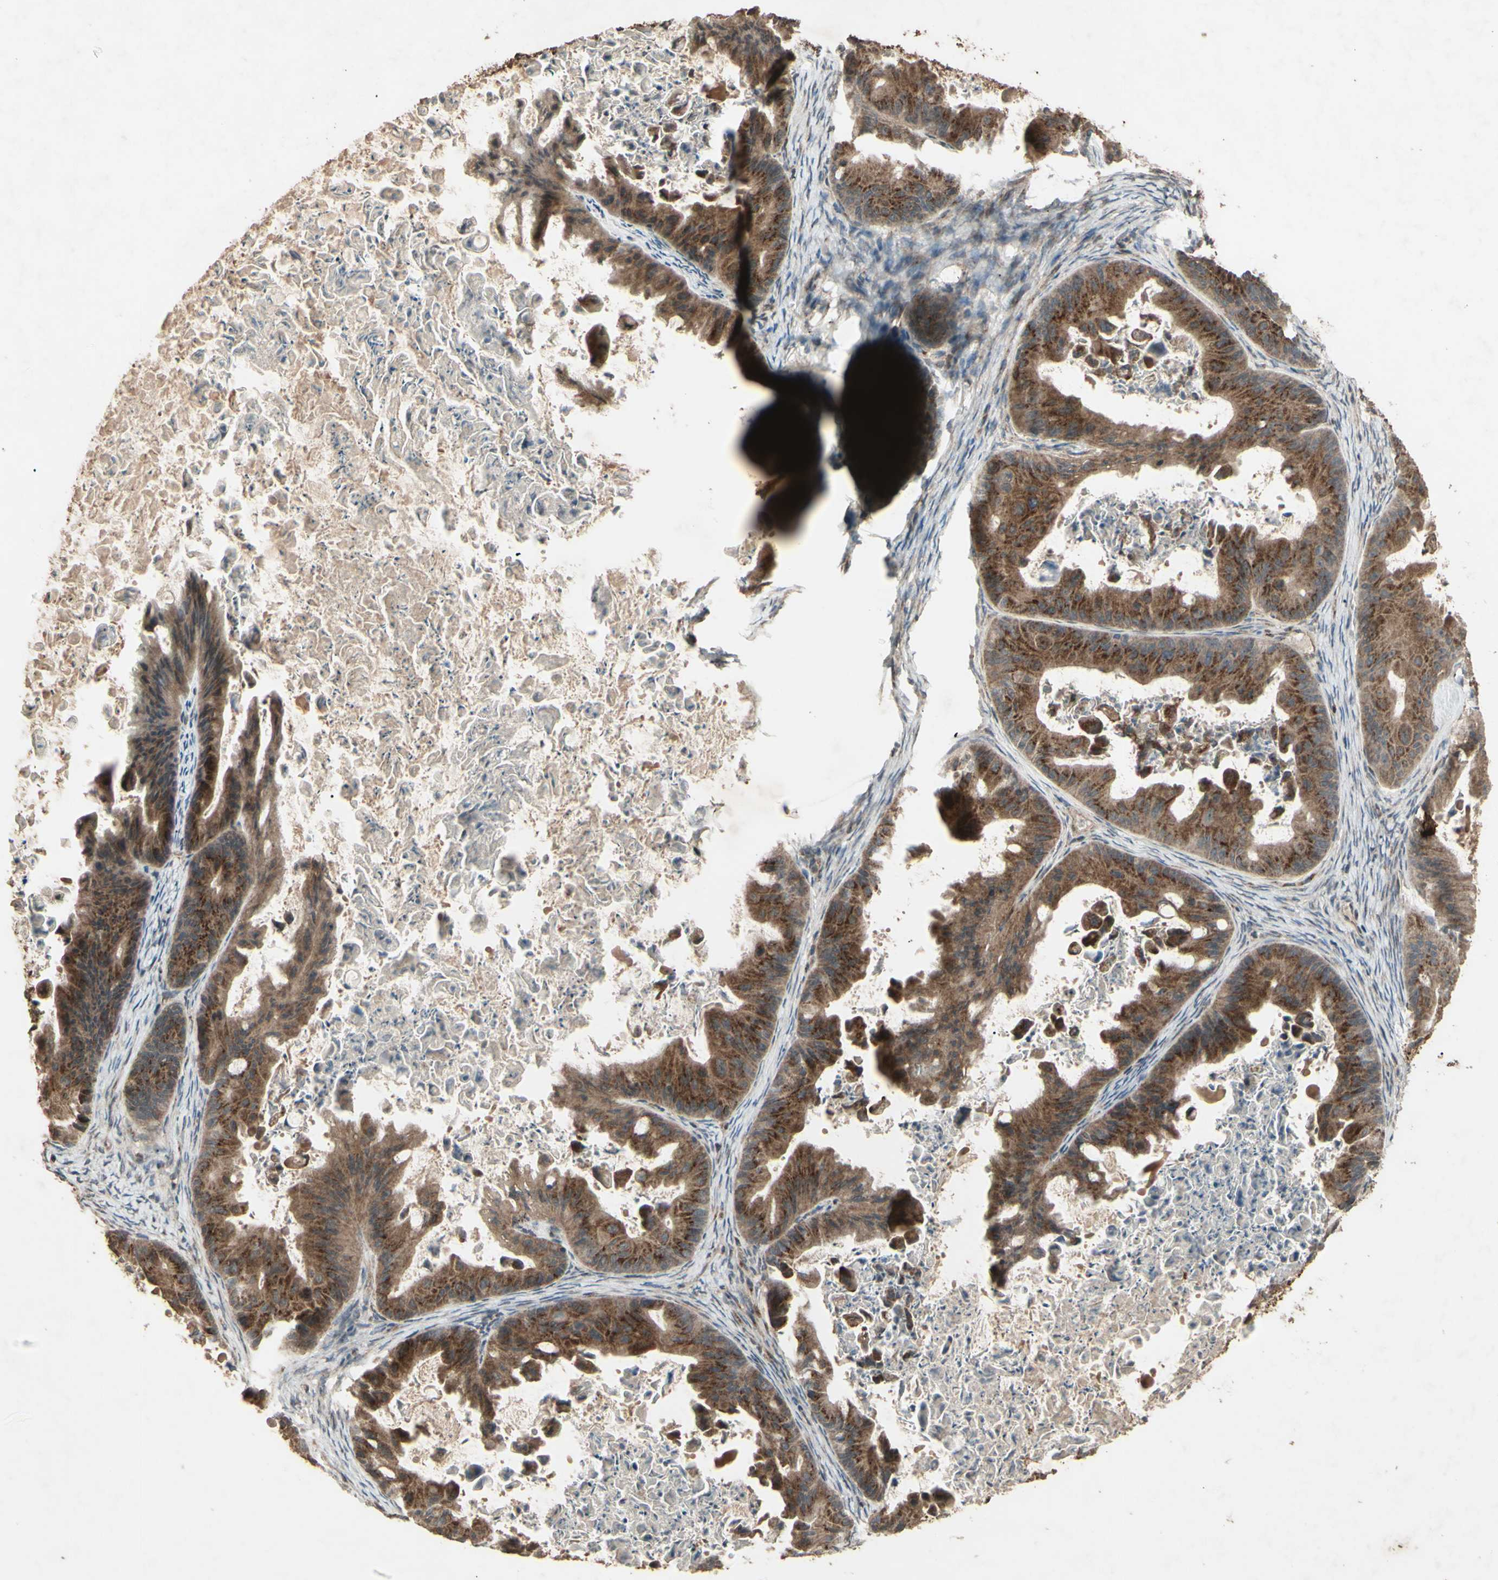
{"staining": {"intensity": "strong", "quantity": ">75%", "location": "cytoplasmic/membranous"}, "tissue": "ovarian cancer", "cell_type": "Tumor cells", "image_type": "cancer", "snomed": [{"axis": "morphology", "description": "Cystadenocarcinoma, mucinous, NOS"}, {"axis": "topography", "description": "Ovary"}], "caption": "Approximately >75% of tumor cells in human ovarian mucinous cystadenocarcinoma reveal strong cytoplasmic/membranous protein staining as visualized by brown immunohistochemical staining.", "gene": "AP1G1", "patient": {"sex": "female", "age": 37}}